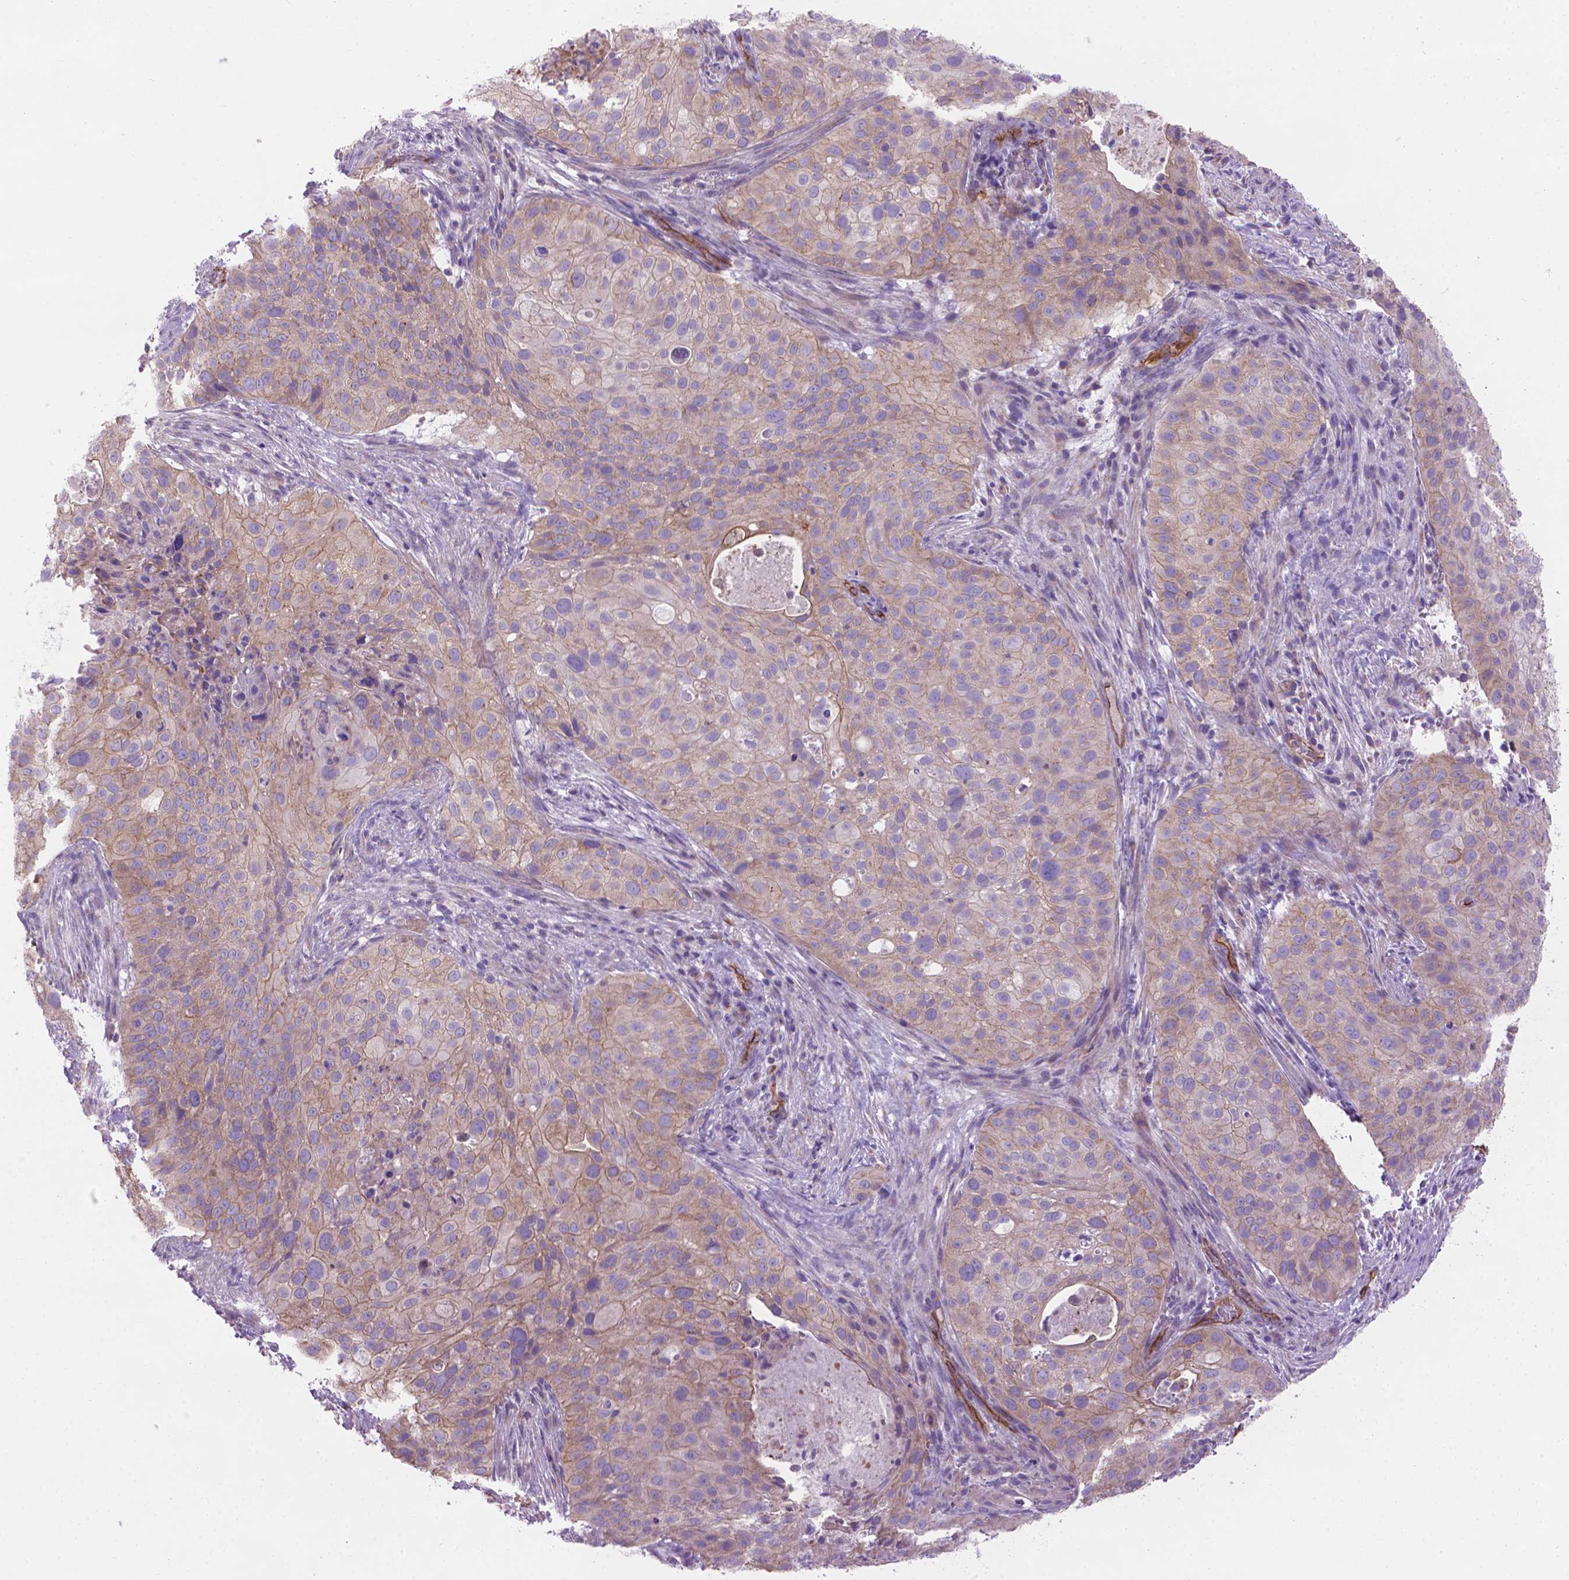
{"staining": {"intensity": "weak", "quantity": "25%-75%", "location": "cytoplasmic/membranous"}, "tissue": "cervical cancer", "cell_type": "Tumor cells", "image_type": "cancer", "snomed": [{"axis": "morphology", "description": "Squamous cell carcinoma, NOS"}, {"axis": "topography", "description": "Cervix"}], "caption": "The histopathology image exhibits a brown stain indicating the presence of a protein in the cytoplasmic/membranous of tumor cells in squamous cell carcinoma (cervical).", "gene": "TENT5A", "patient": {"sex": "female", "age": 38}}